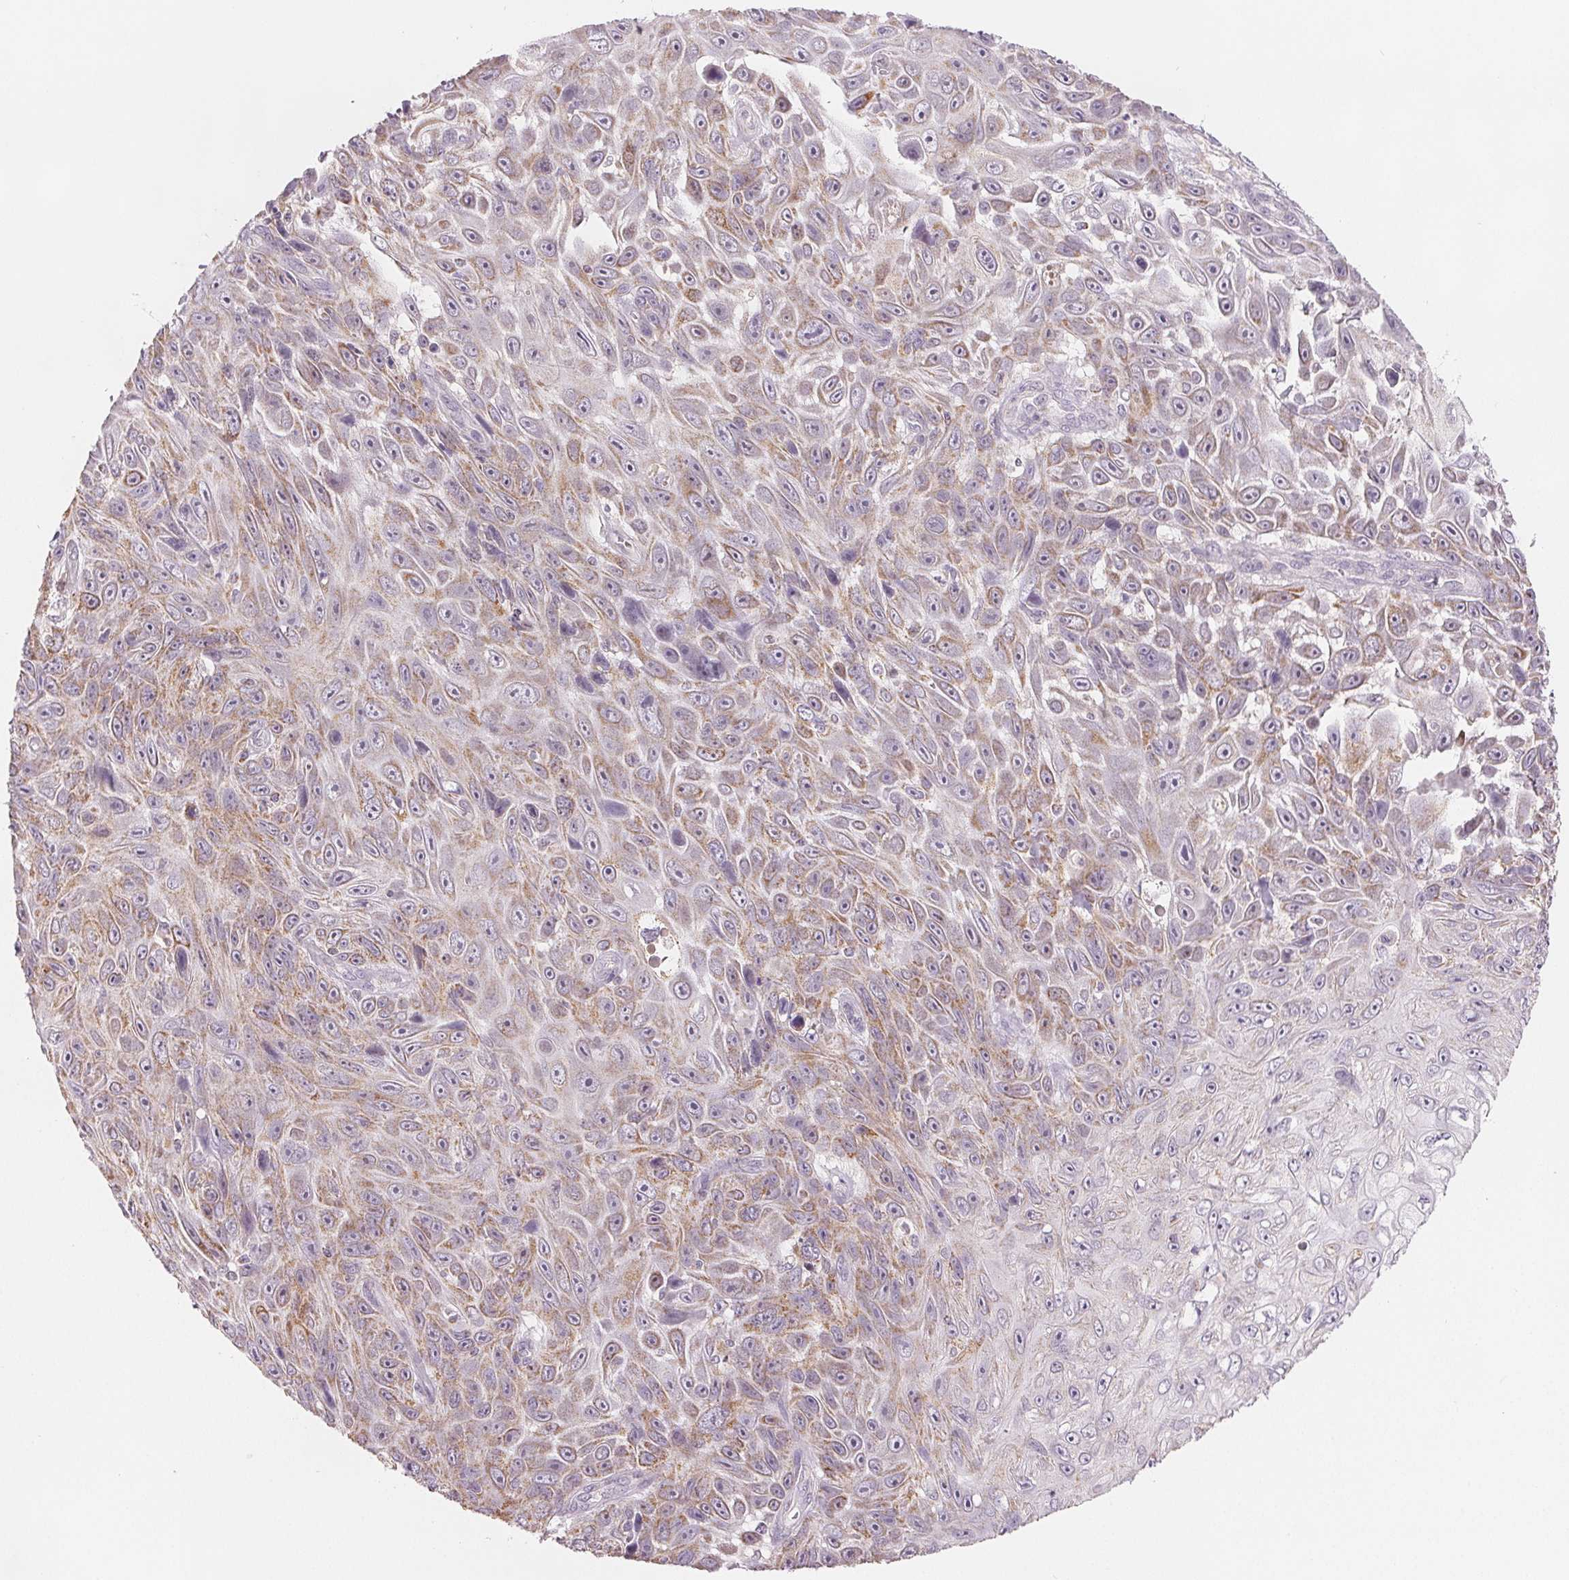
{"staining": {"intensity": "weak", "quantity": "25%-75%", "location": "cytoplasmic/membranous"}, "tissue": "skin cancer", "cell_type": "Tumor cells", "image_type": "cancer", "snomed": [{"axis": "morphology", "description": "Squamous cell carcinoma, NOS"}, {"axis": "topography", "description": "Skin"}], "caption": "Immunohistochemical staining of skin squamous cell carcinoma demonstrates low levels of weak cytoplasmic/membranous staining in approximately 25%-75% of tumor cells. (DAB = brown stain, brightfield microscopy at high magnification).", "gene": "HINT2", "patient": {"sex": "male", "age": 82}}